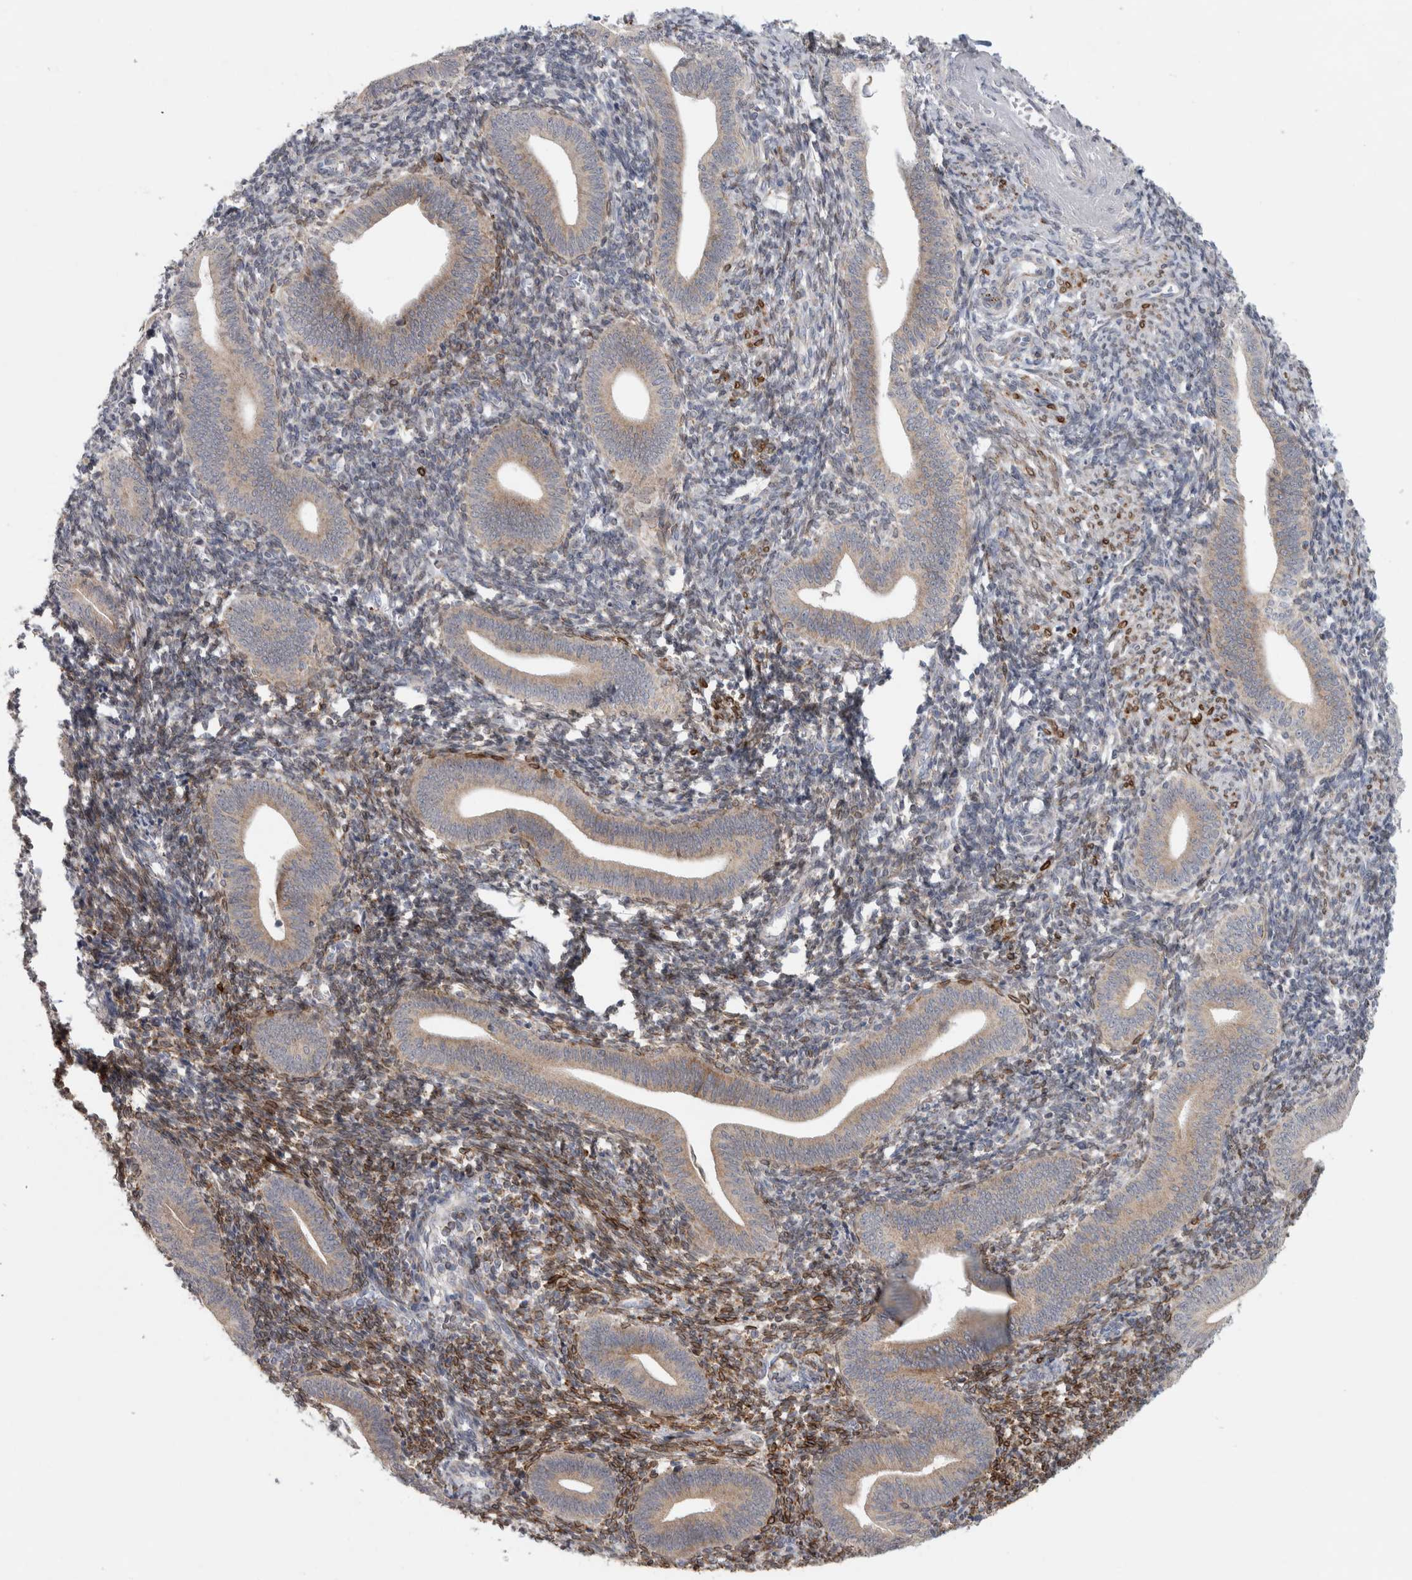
{"staining": {"intensity": "strong", "quantity": "25%-75%", "location": "cytoplasmic/membranous"}, "tissue": "endometrium", "cell_type": "Cells in endometrial stroma", "image_type": "normal", "snomed": [{"axis": "morphology", "description": "Normal tissue, NOS"}, {"axis": "topography", "description": "Uterus"}, {"axis": "topography", "description": "Endometrium"}], "caption": "Protein staining reveals strong cytoplasmic/membranous expression in approximately 25%-75% of cells in endometrial stroma in benign endometrium.", "gene": "RAB18", "patient": {"sex": "female", "age": 33}}